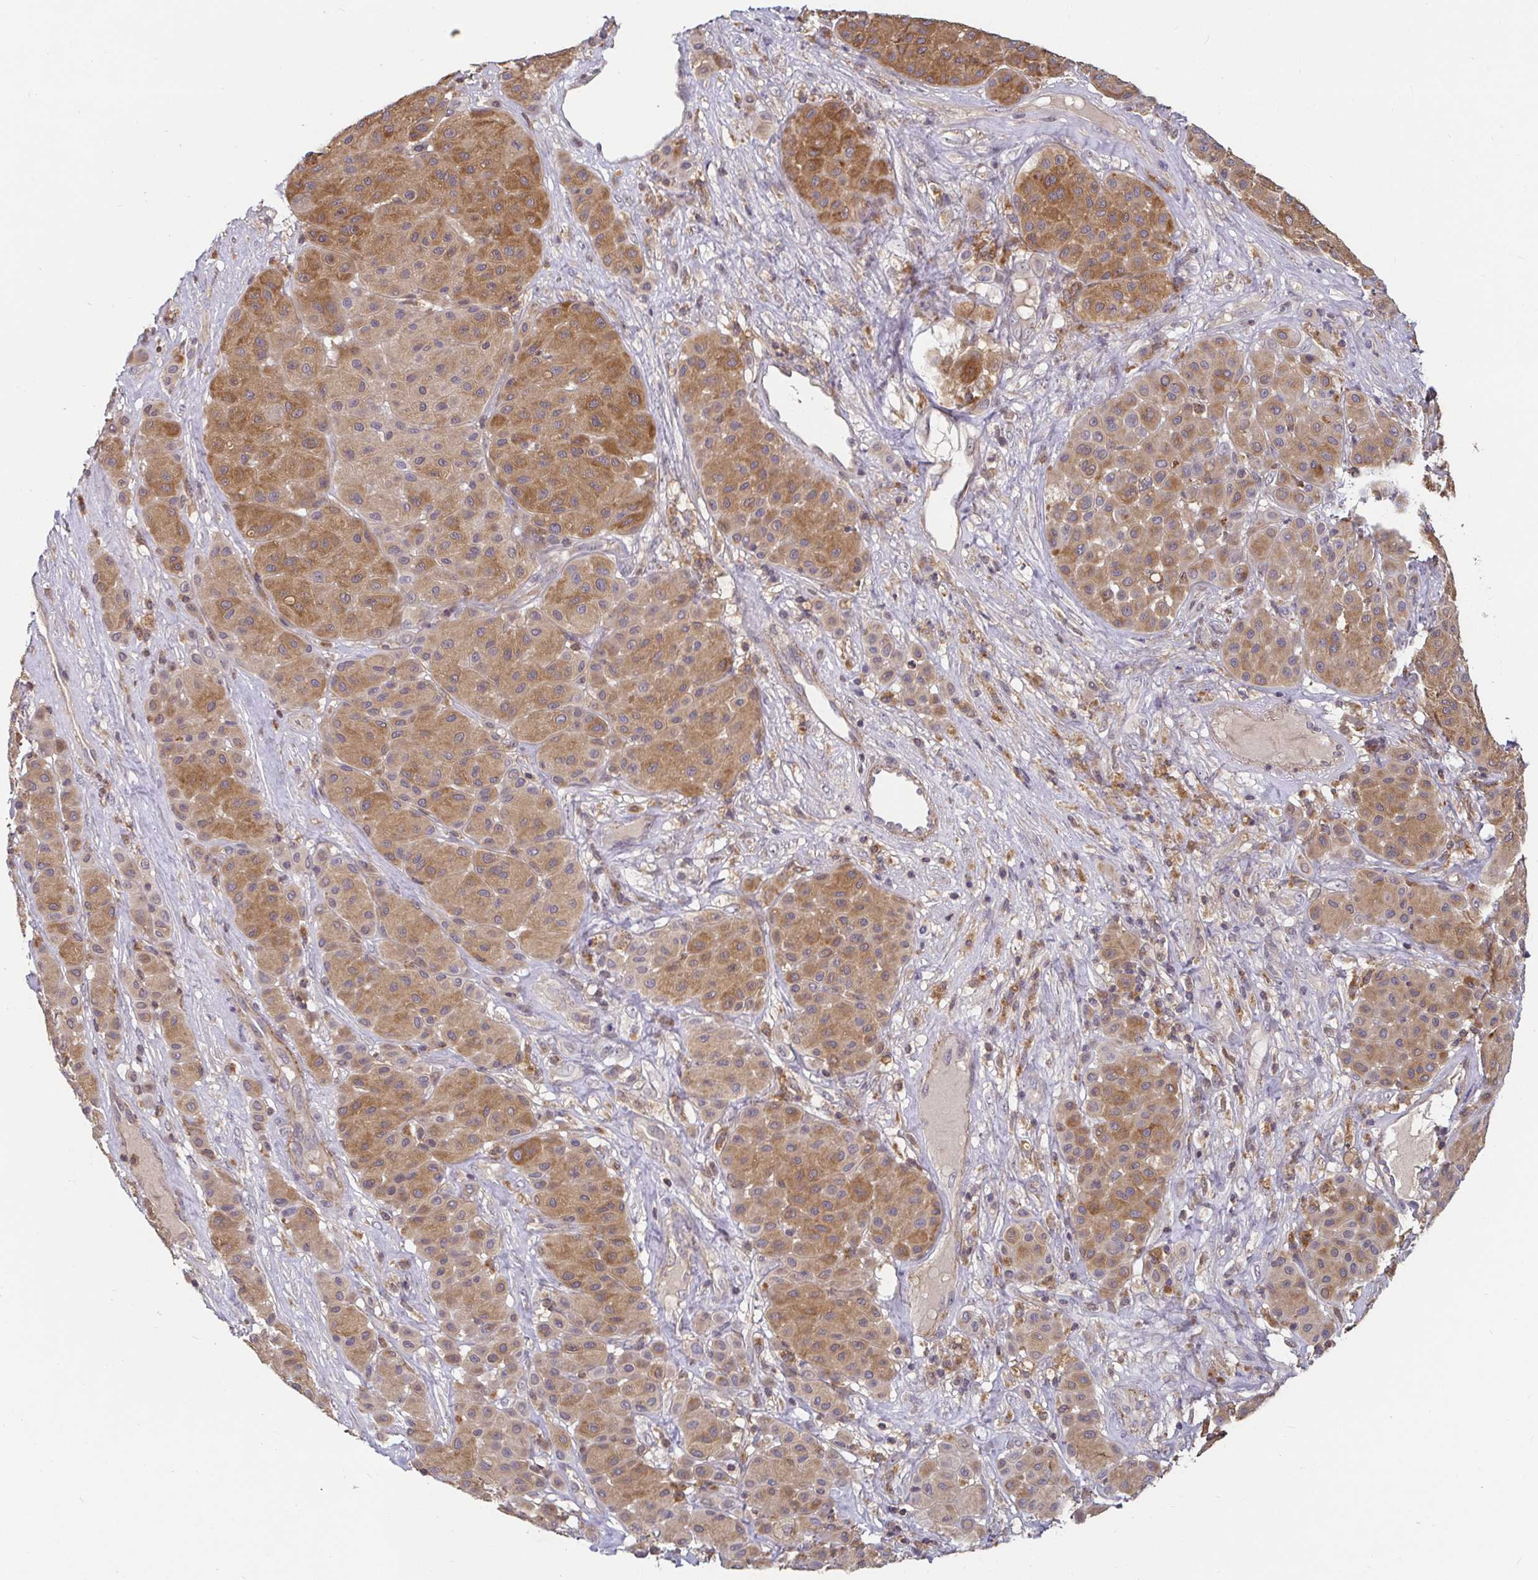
{"staining": {"intensity": "moderate", "quantity": ">75%", "location": "cytoplasmic/membranous"}, "tissue": "melanoma", "cell_type": "Tumor cells", "image_type": "cancer", "snomed": [{"axis": "morphology", "description": "Malignant melanoma, Metastatic site"}, {"axis": "topography", "description": "Smooth muscle"}], "caption": "IHC staining of malignant melanoma (metastatic site), which exhibits medium levels of moderate cytoplasmic/membranous positivity in approximately >75% of tumor cells indicating moderate cytoplasmic/membranous protein expression. The staining was performed using DAB (brown) for protein detection and nuclei were counterstained in hematoxylin (blue).", "gene": "CDH18", "patient": {"sex": "male", "age": 41}}